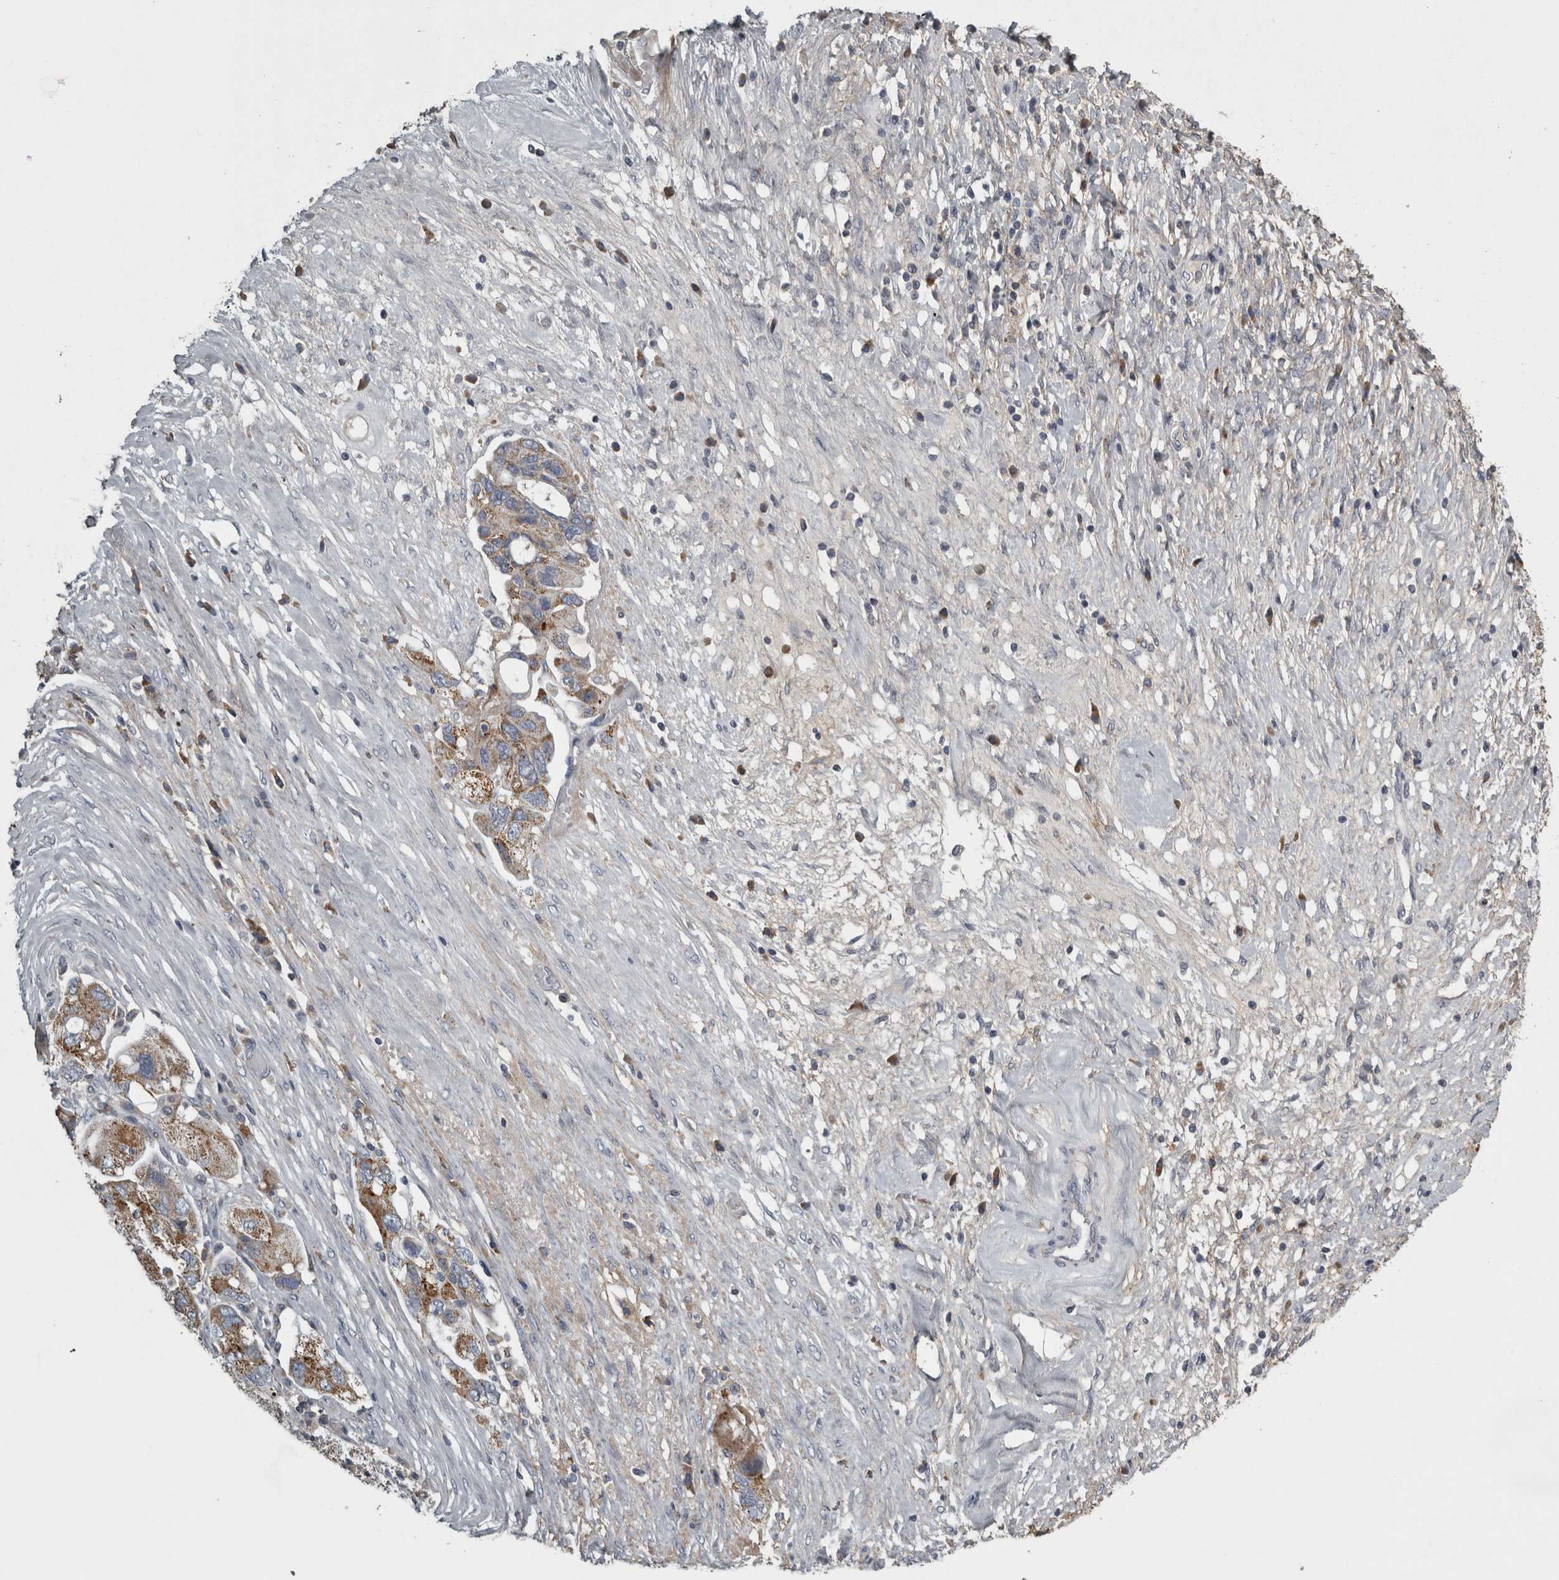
{"staining": {"intensity": "moderate", "quantity": ">75%", "location": "cytoplasmic/membranous"}, "tissue": "ovarian cancer", "cell_type": "Tumor cells", "image_type": "cancer", "snomed": [{"axis": "morphology", "description": "Carcinoma, NOS"}, {"axis": "morphology", "description": "Cystadenocarcinoma, serous, NOS"}, {"axis": "topography", "description": "Ovary"}], "caption": "Immunohistochemical staining of carcinoma (ovarian) shows medium levels of moderate cytoplasmic/membranous protein positivity in about >75% of tumor cells.", "gene": "FRK", "patient": {"sex": "female", "age": 69}}